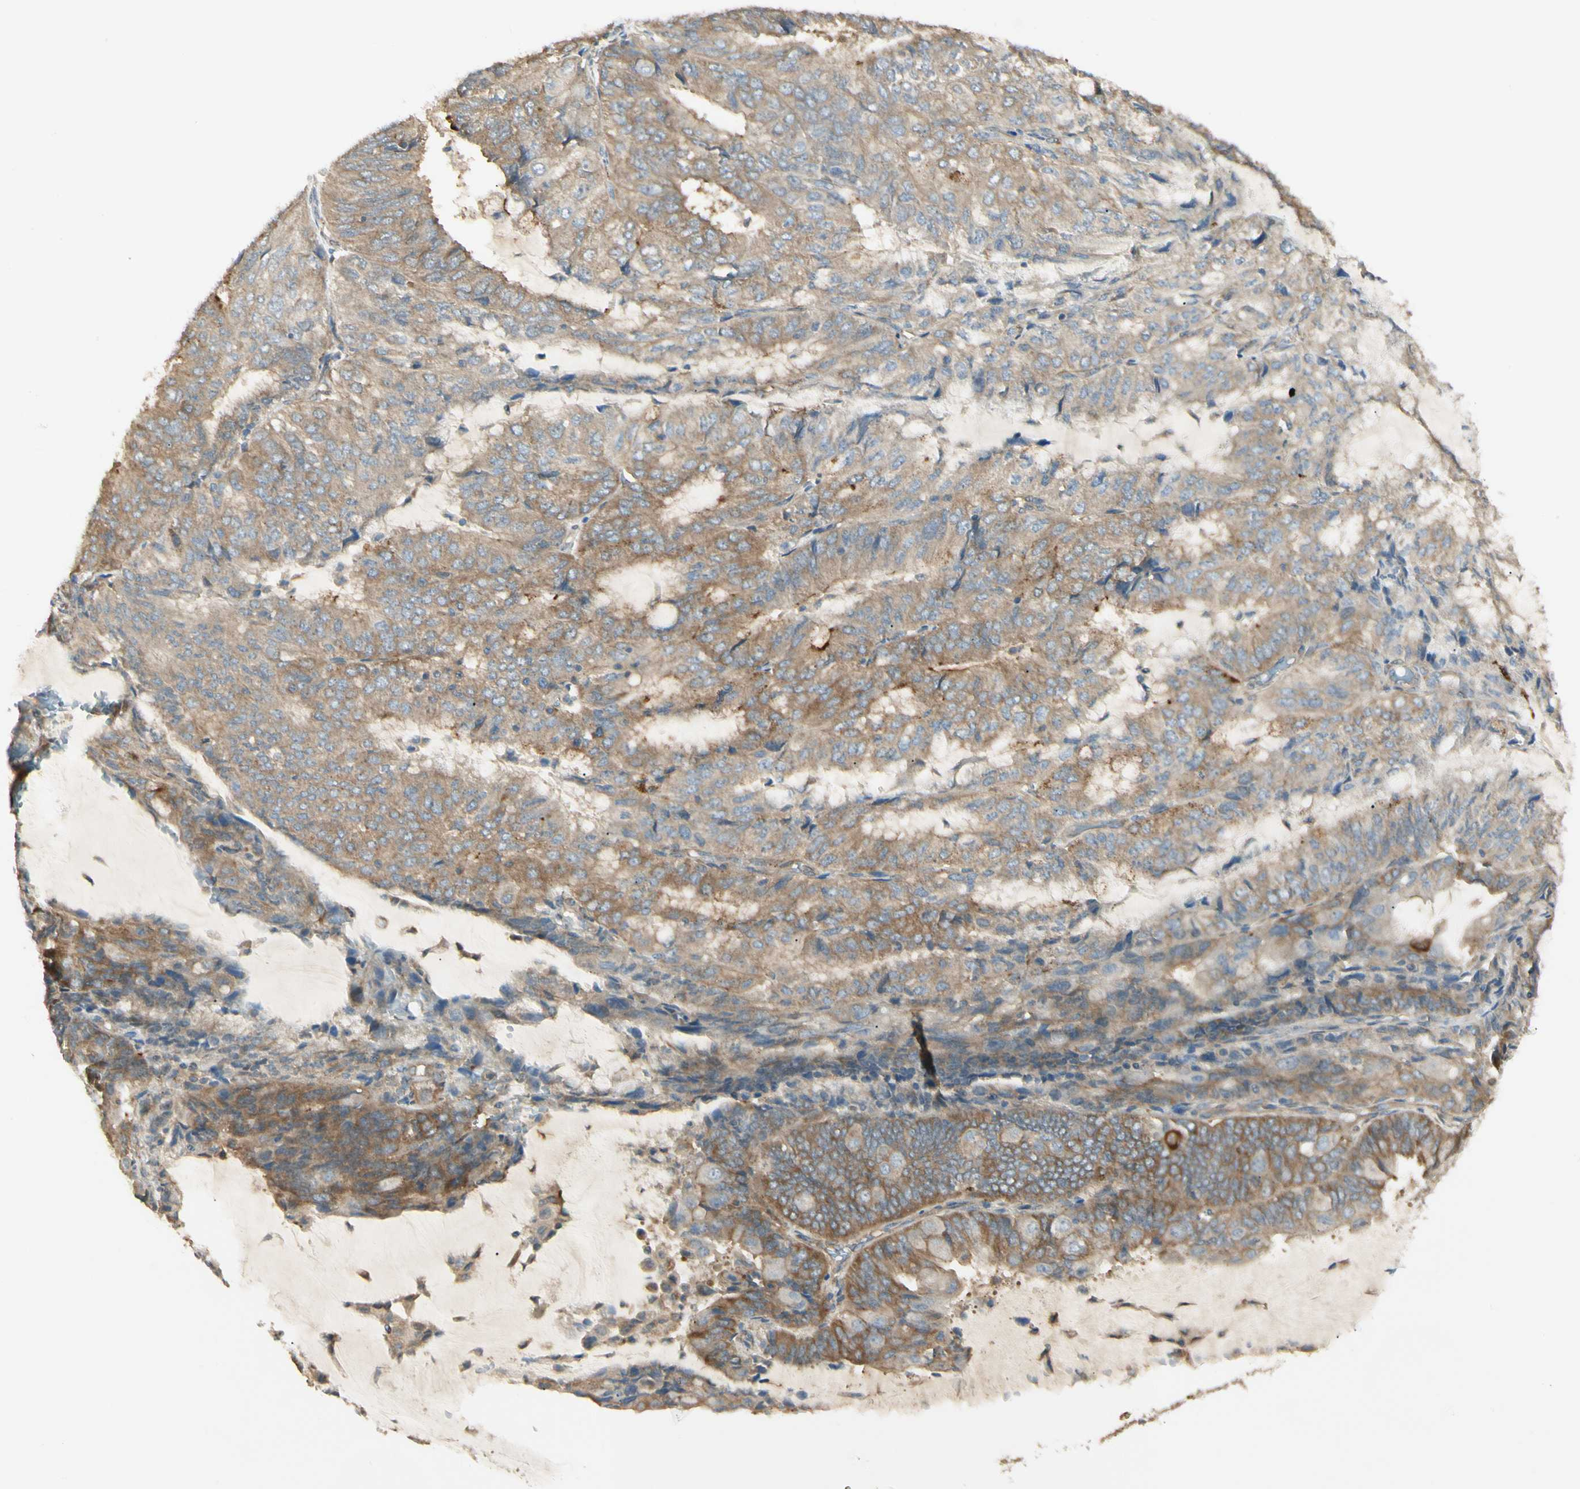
{"staining": {"intensity": "moderate", "quantity": ">75%", "location": "cytoplasmic/membranous"}, "tissue": "endometrial cancer", "cell_type": "Tumor cells", "image_type": "cancer", "snomed": [{"axis": "morphology", "description": "Adenocarcinoma, NOS"}, {"axis": "topography", "description": "Endometrium"}], "caption": "Immunohistochemical staining of human endometrial cancer (adenocarcinoma) reveals moderate cytoplasmic/membranous protein expression in about >75% of tumor cells.", "gene": "IRAG1", "patient": {"sex": "female", "age": 81}}